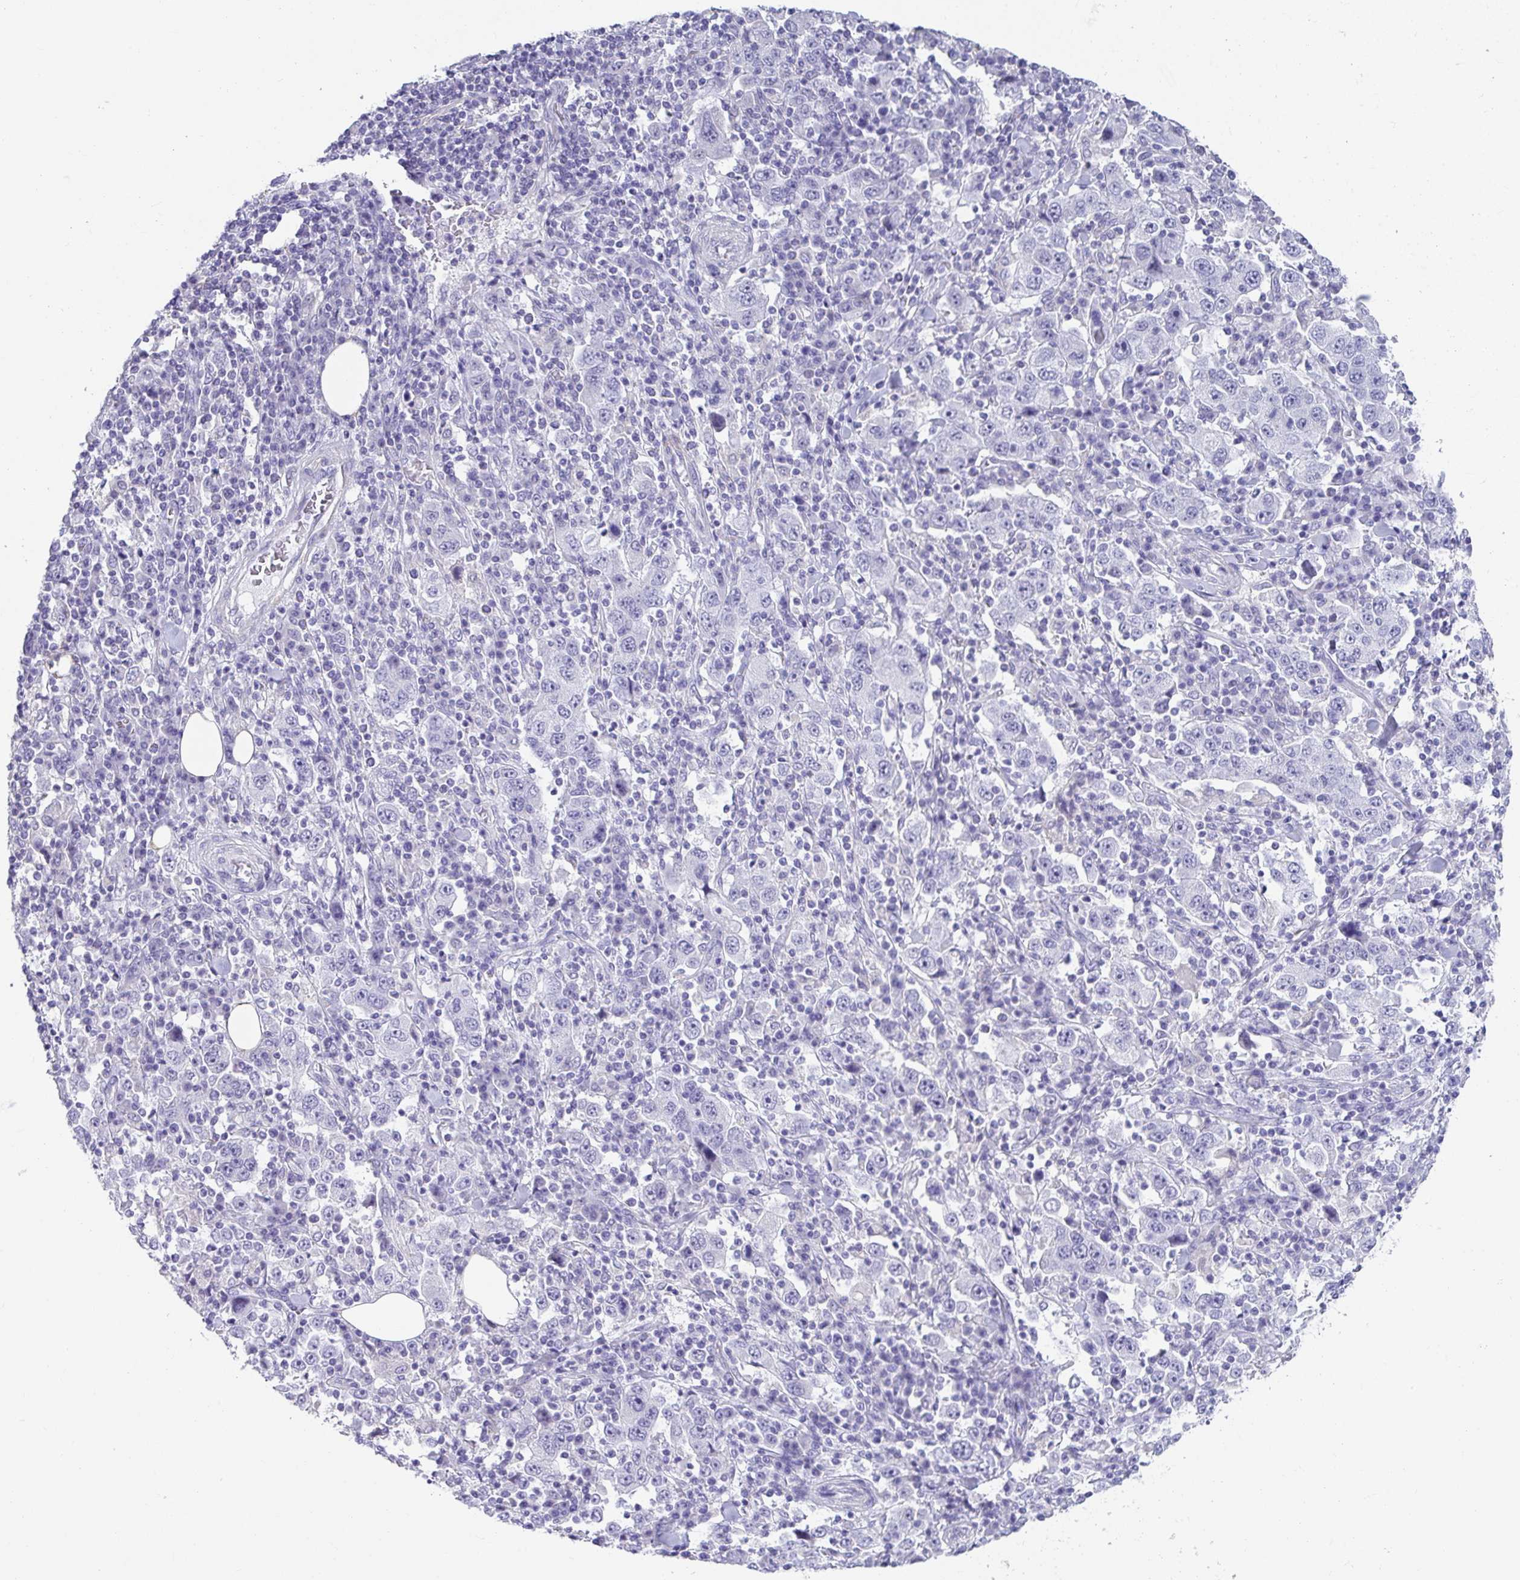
{"staining": {"intensity": "negative", "quantity": "none", "location": "none"}, "tissue": "stomach cancer", "cell_type": "Tumor cells", "image_type": "cancer", "snomed": [{"axis": "morphology", "description": "Normal tissue, NOS"}, {"axis": "morphology", "description": "Adenocarcinoma, NOS"}, {"axis": "topography", "description": "Stomach, upper"}, {"axis": "topography", "description": "Stomach"}], "caption": "Tumor cells are negative for brown protein staining in stomach cancer (adenocarcinoma). (DAB (3,3'-diaminobenzidine) immunohistochemistry with hematoxylin counter stain).", "gene": "CXCR1", "patient": {"sex": "male", "age": 59}}